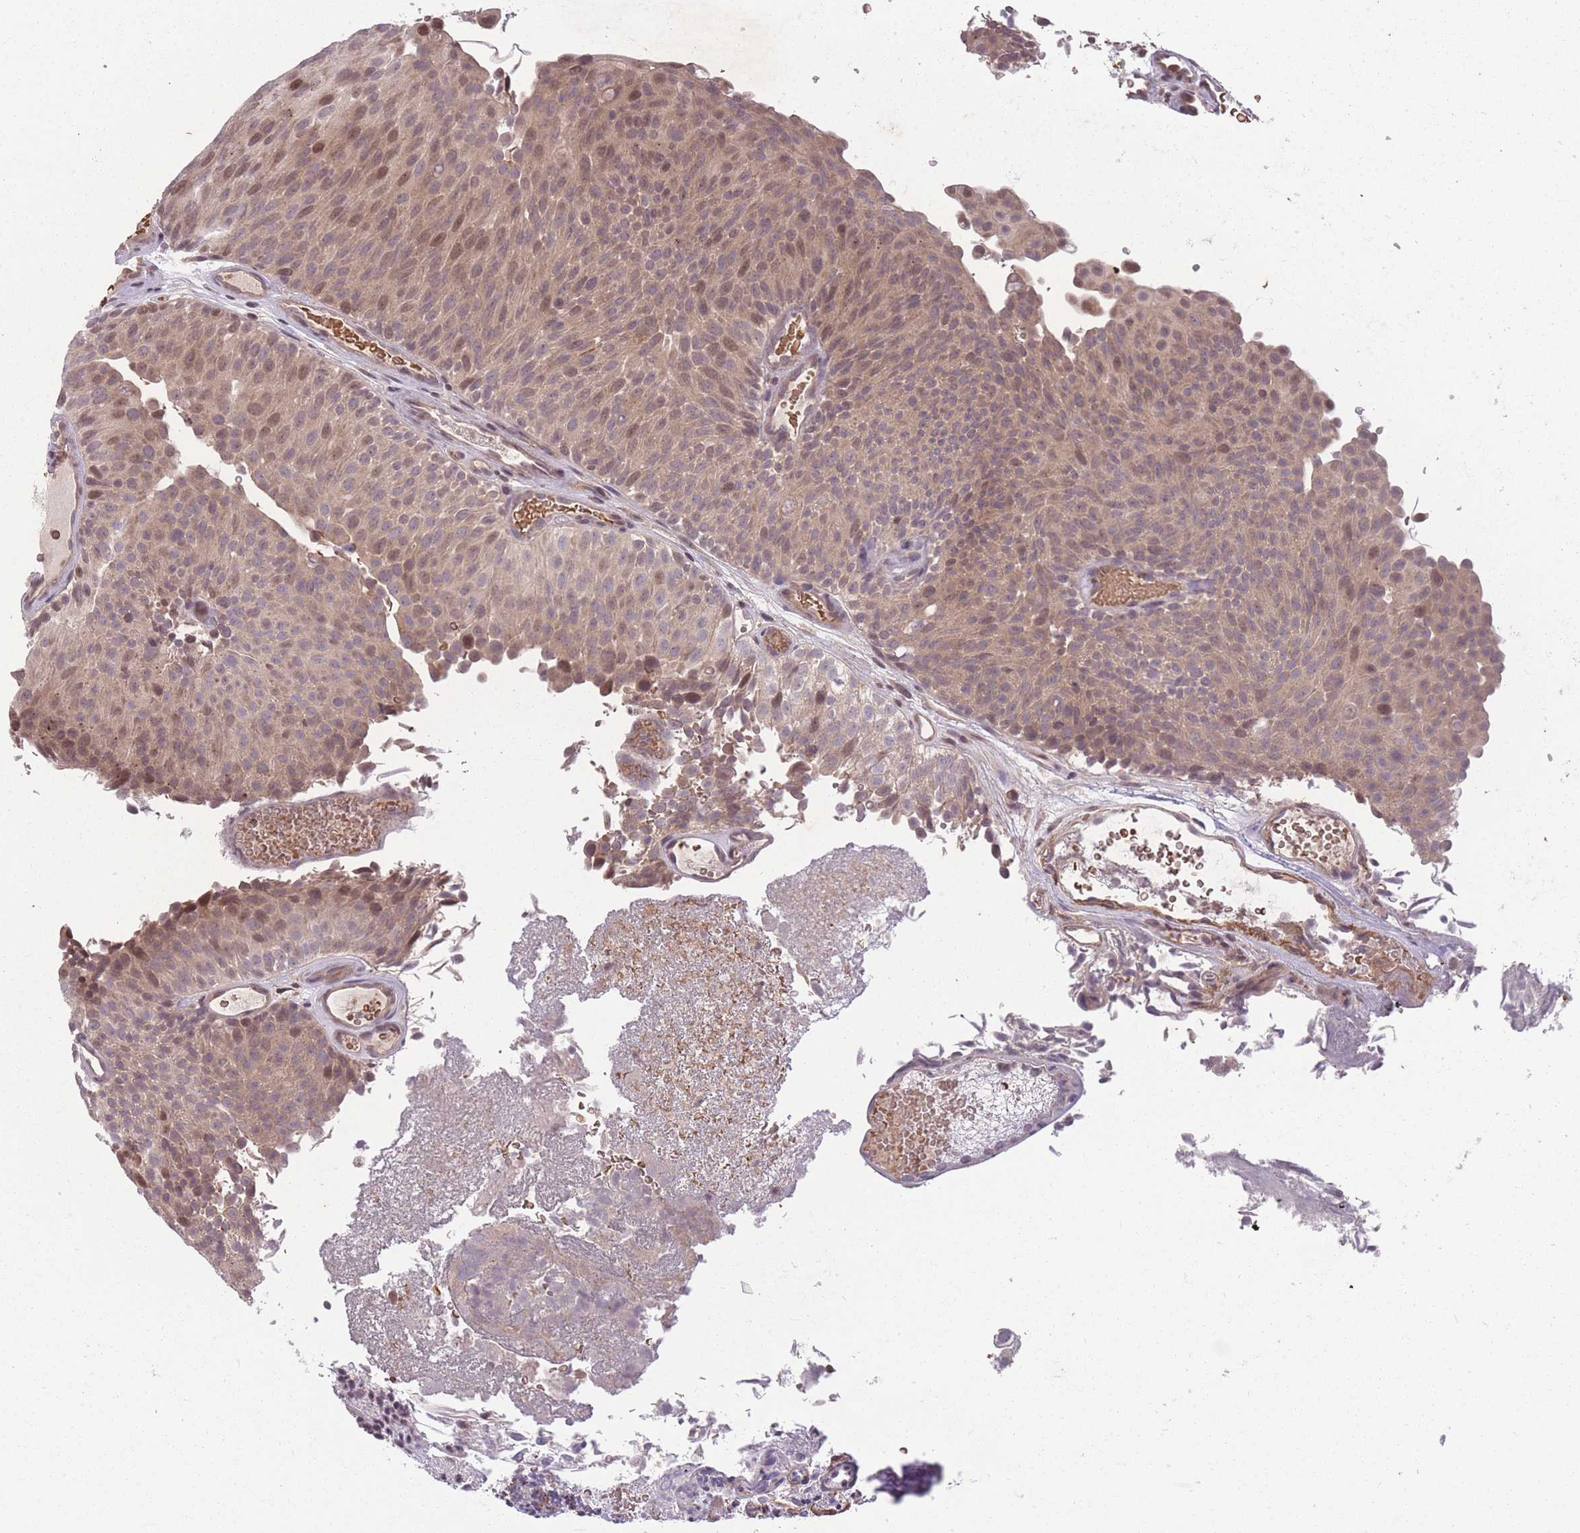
{"staining": {"intensity": "moderate", "quantity": ">75%", "location": "cytoplasmic/membranous,nuclear"}, "tissue": "urothelial cancer", "cell_type": "Tumor cells", "image_type": "cancer", "snomed": [{"axis": "morphology", "description": "Urothelial carcinoma, Low grade"}, {"axis": "topography", "description": "Urinary bladder"}], "caption": "Immunohistochemical staining of urothelial cancer demonstrates medium levels of moderate cytoplasmic/membranous and nuclear protein positivity in approximately >75% of tumor cells.", "gene": "GGT5", "patient": {"sex": "male", "age": 78}}